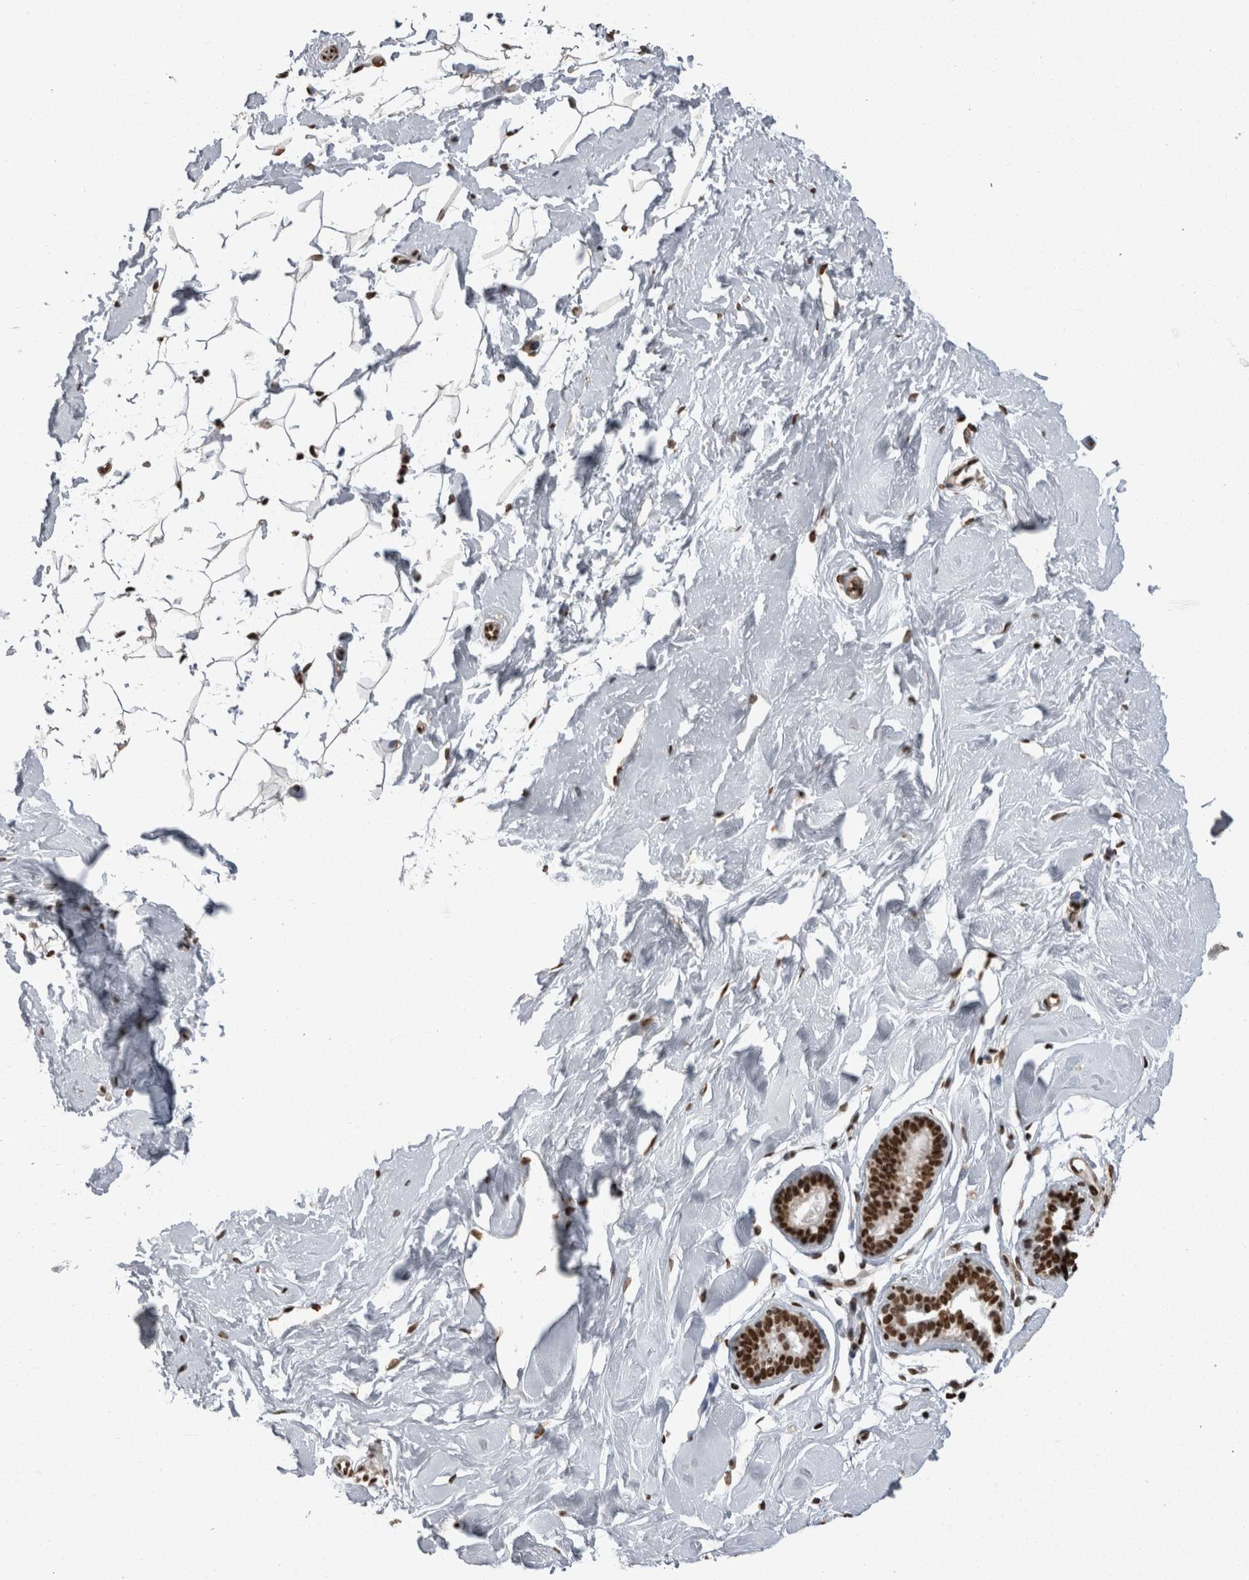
{"staining": {"intensity": "strong", "quantity": ">75%", "location": "nuclear"}, "tissue": "breast", "cell_type": "Adipocytes", "image_type": "normal", "snomed": [{"axis": "morphology", "description": "Normal tissue, NOS"}, {"axis": "topography", "description": "Breast"}], "caption": "IHC image of normal human breast stained for a protein (brown), which exhibits high levels of strong nuclear staining in about >75% of adipocytes.", "gene": "HNRNPM", "patient": {"sex": "female", "age": 23}}